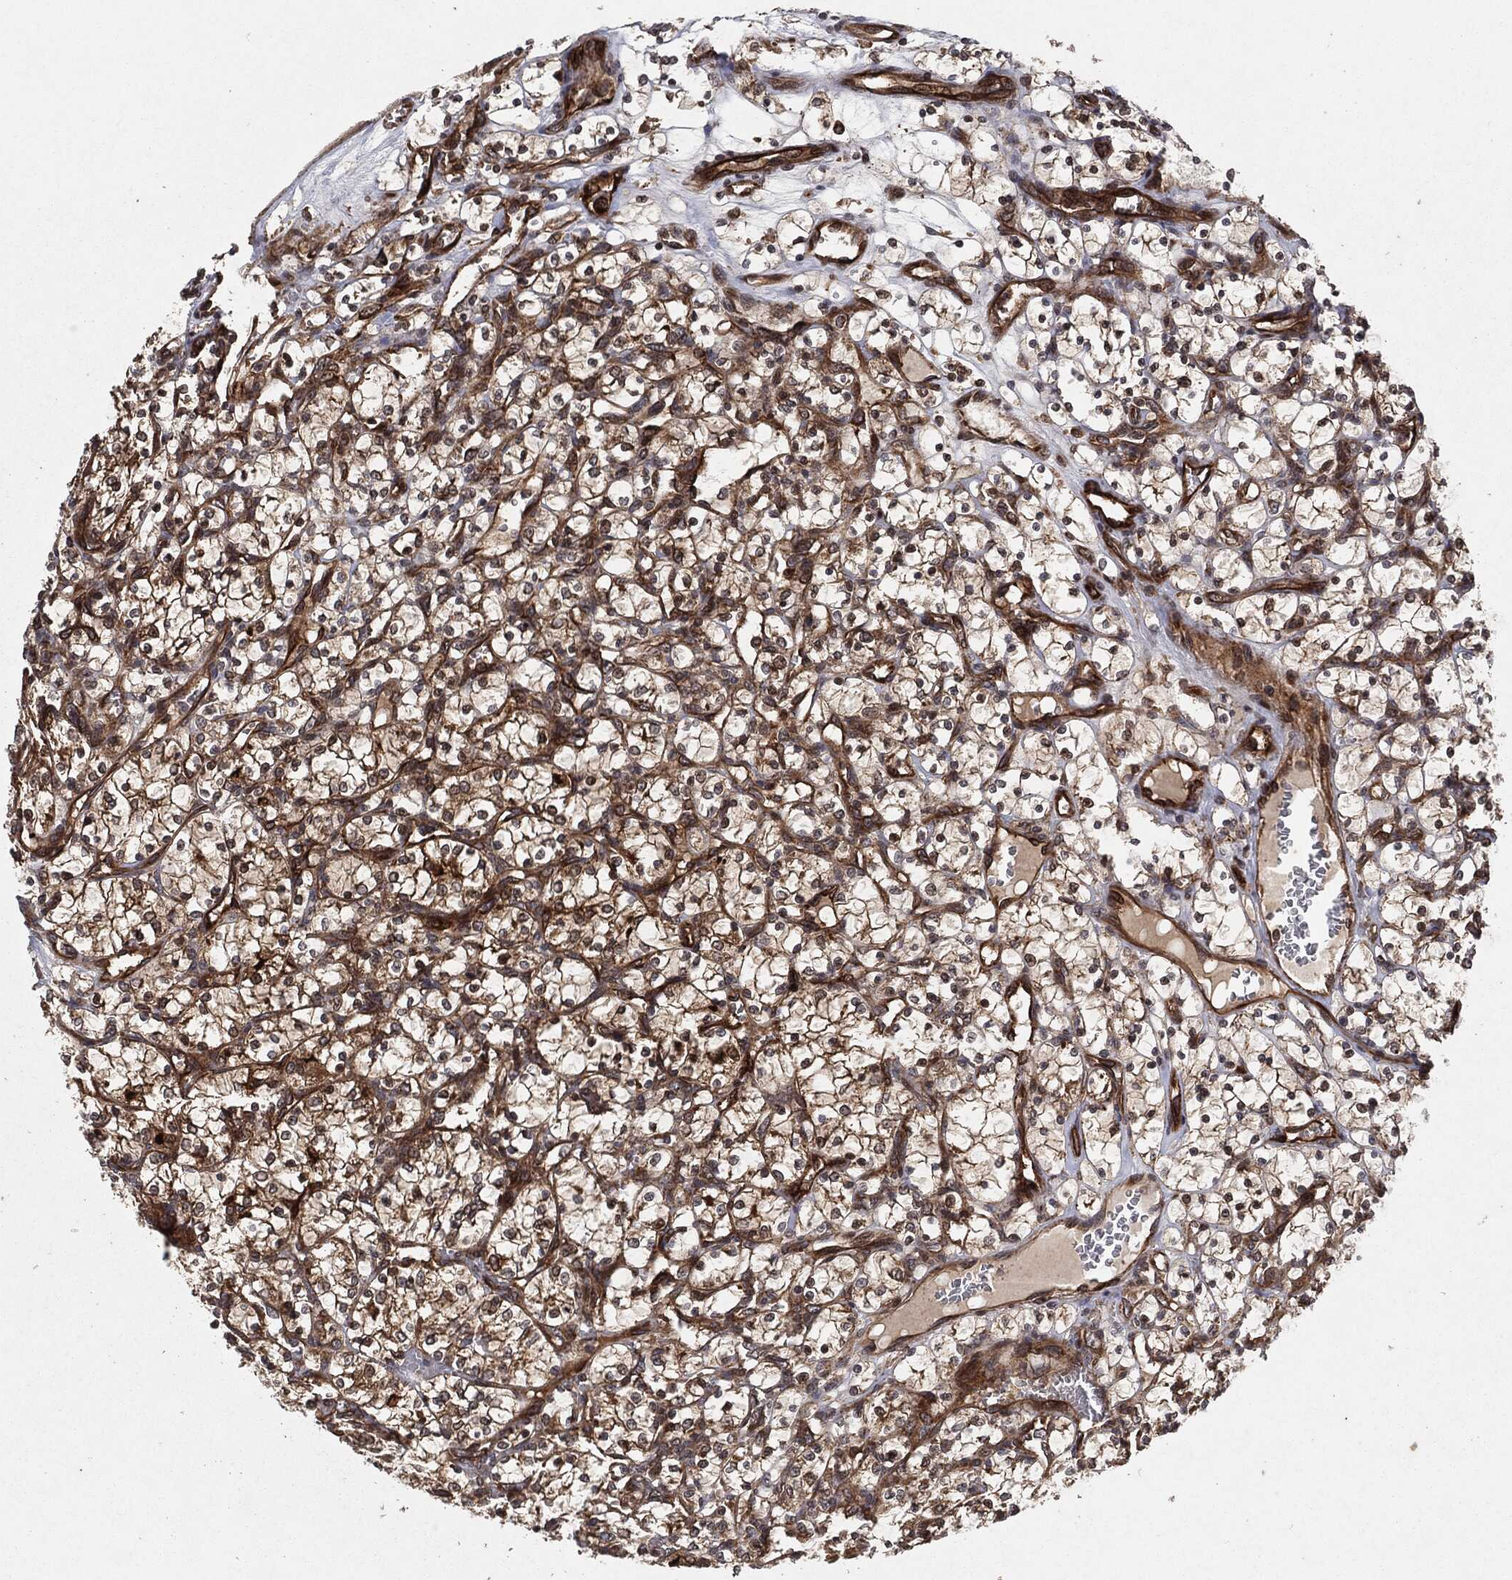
{"staining": {"intensity": "strong", "quantity": ">75%", "location": "cytoplasmic/membranous"}, "tissue": "renal cancer", "cell_type": "Tumor cells", "image_type": "cancer", "snomed": [{"axis": "morphology", "description": "Adenocarcinoma, NOS"}, {"axis": "topography", "description": "Kidney"}], "caption": "Renal cancer (adenocarcinoma) stained with immunohistochemistry displays strong cytoplasmic/membranous expression in about >75% of tumor cells.", "gene": "BCAR1", "patient": {"sex": "female", "age": 69}}